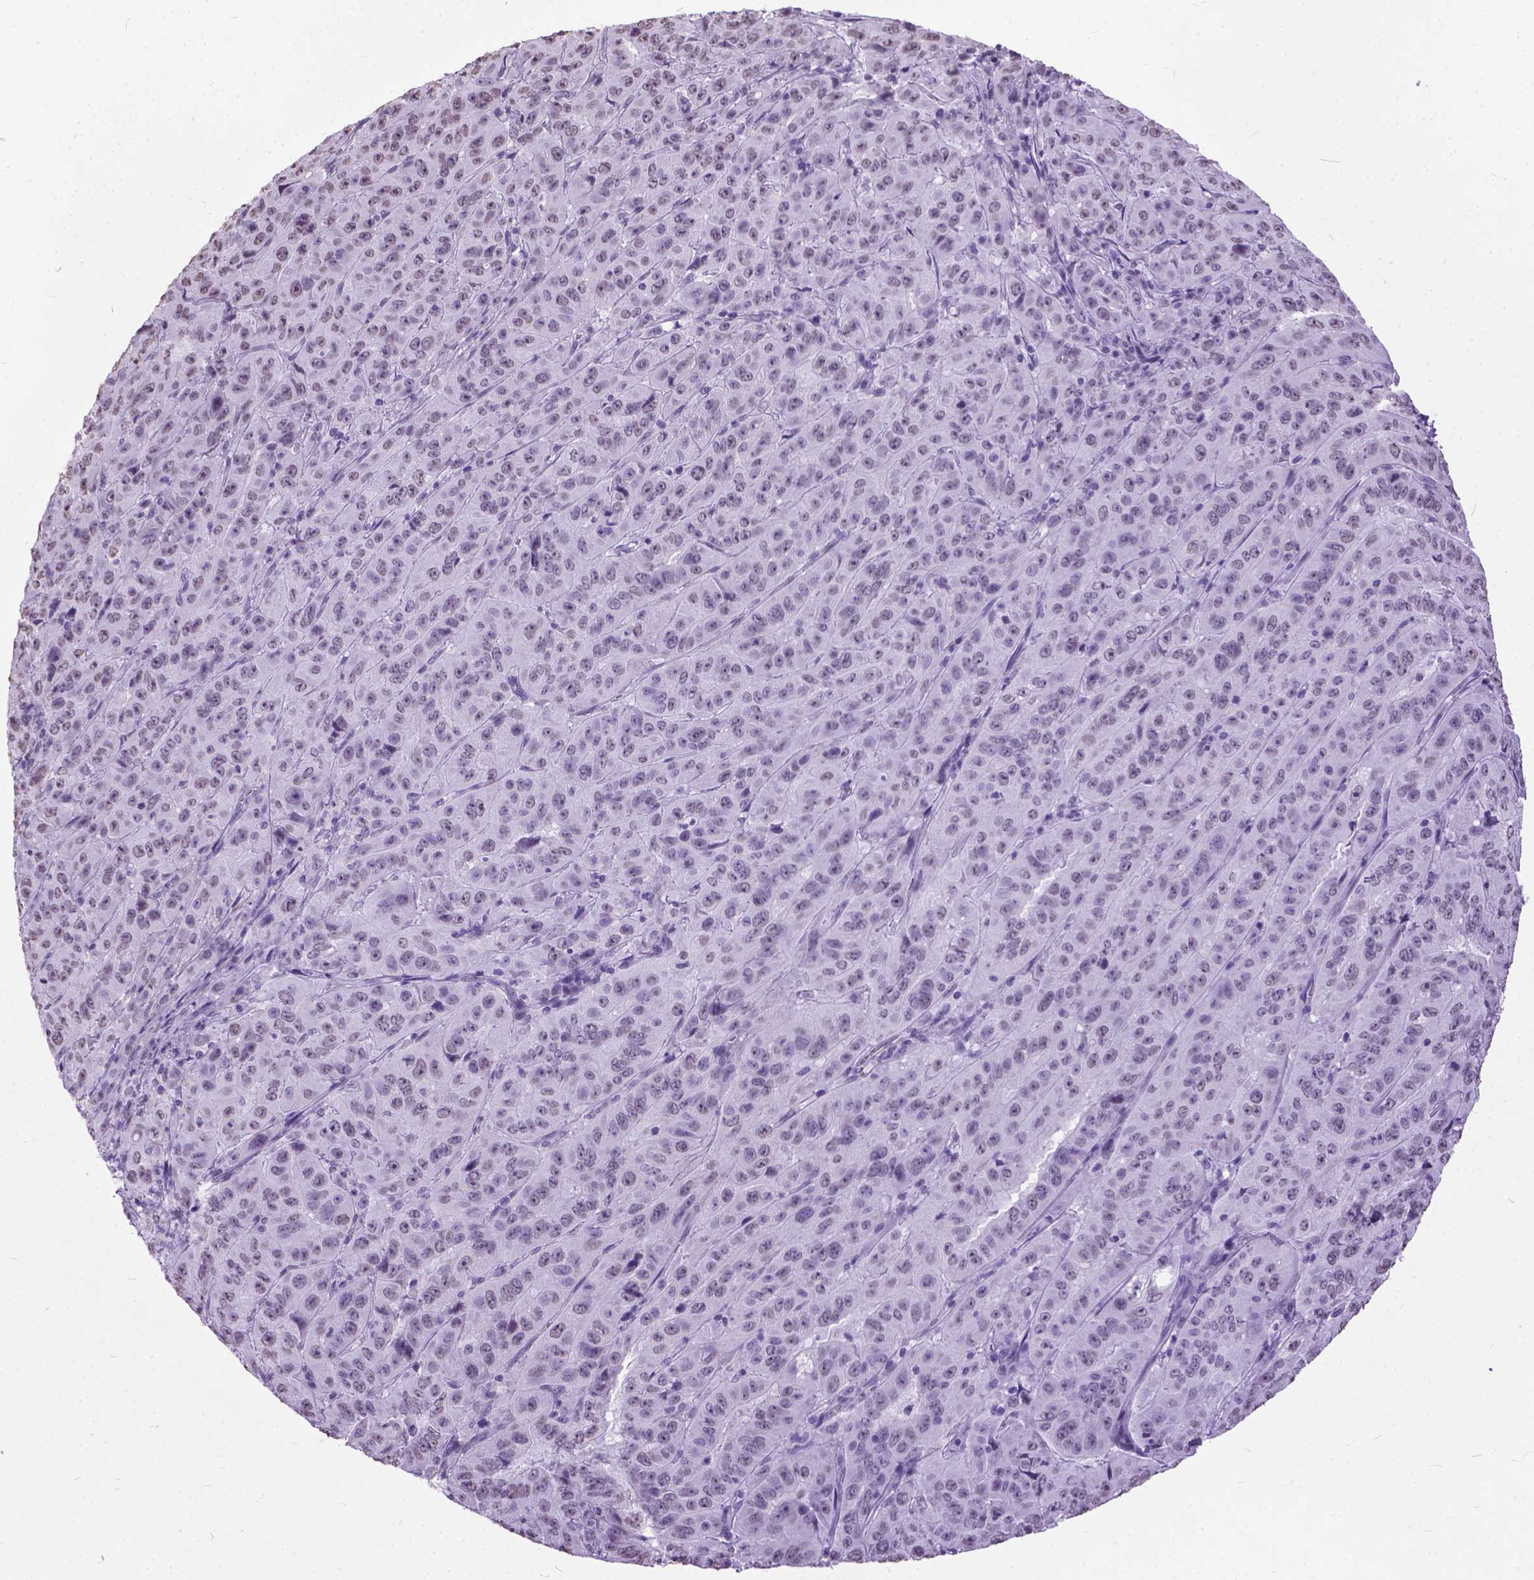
{"staining": {"intensity": "negative", "quantity": "none", "location": "none"}, "tissue": "pancreatic cancer", "cell_type": "Tumor cells", "image_type": "cancer", "snomed": [{"axis": "morphology", "description": "Adenocarcinoma, NOS"}, {"axis": "topography", "description": "Pancreas"}], "caption": "Immunohistochemistry image of neoplastic tissue: adenocarcinoma (pancreatic) stained with DAB (3,3'-diaminobenzidine) displays no significant protein staining in tumor cells.", "gene": "MARCHF10", "patient": {"sex": "male", "age": 63}}